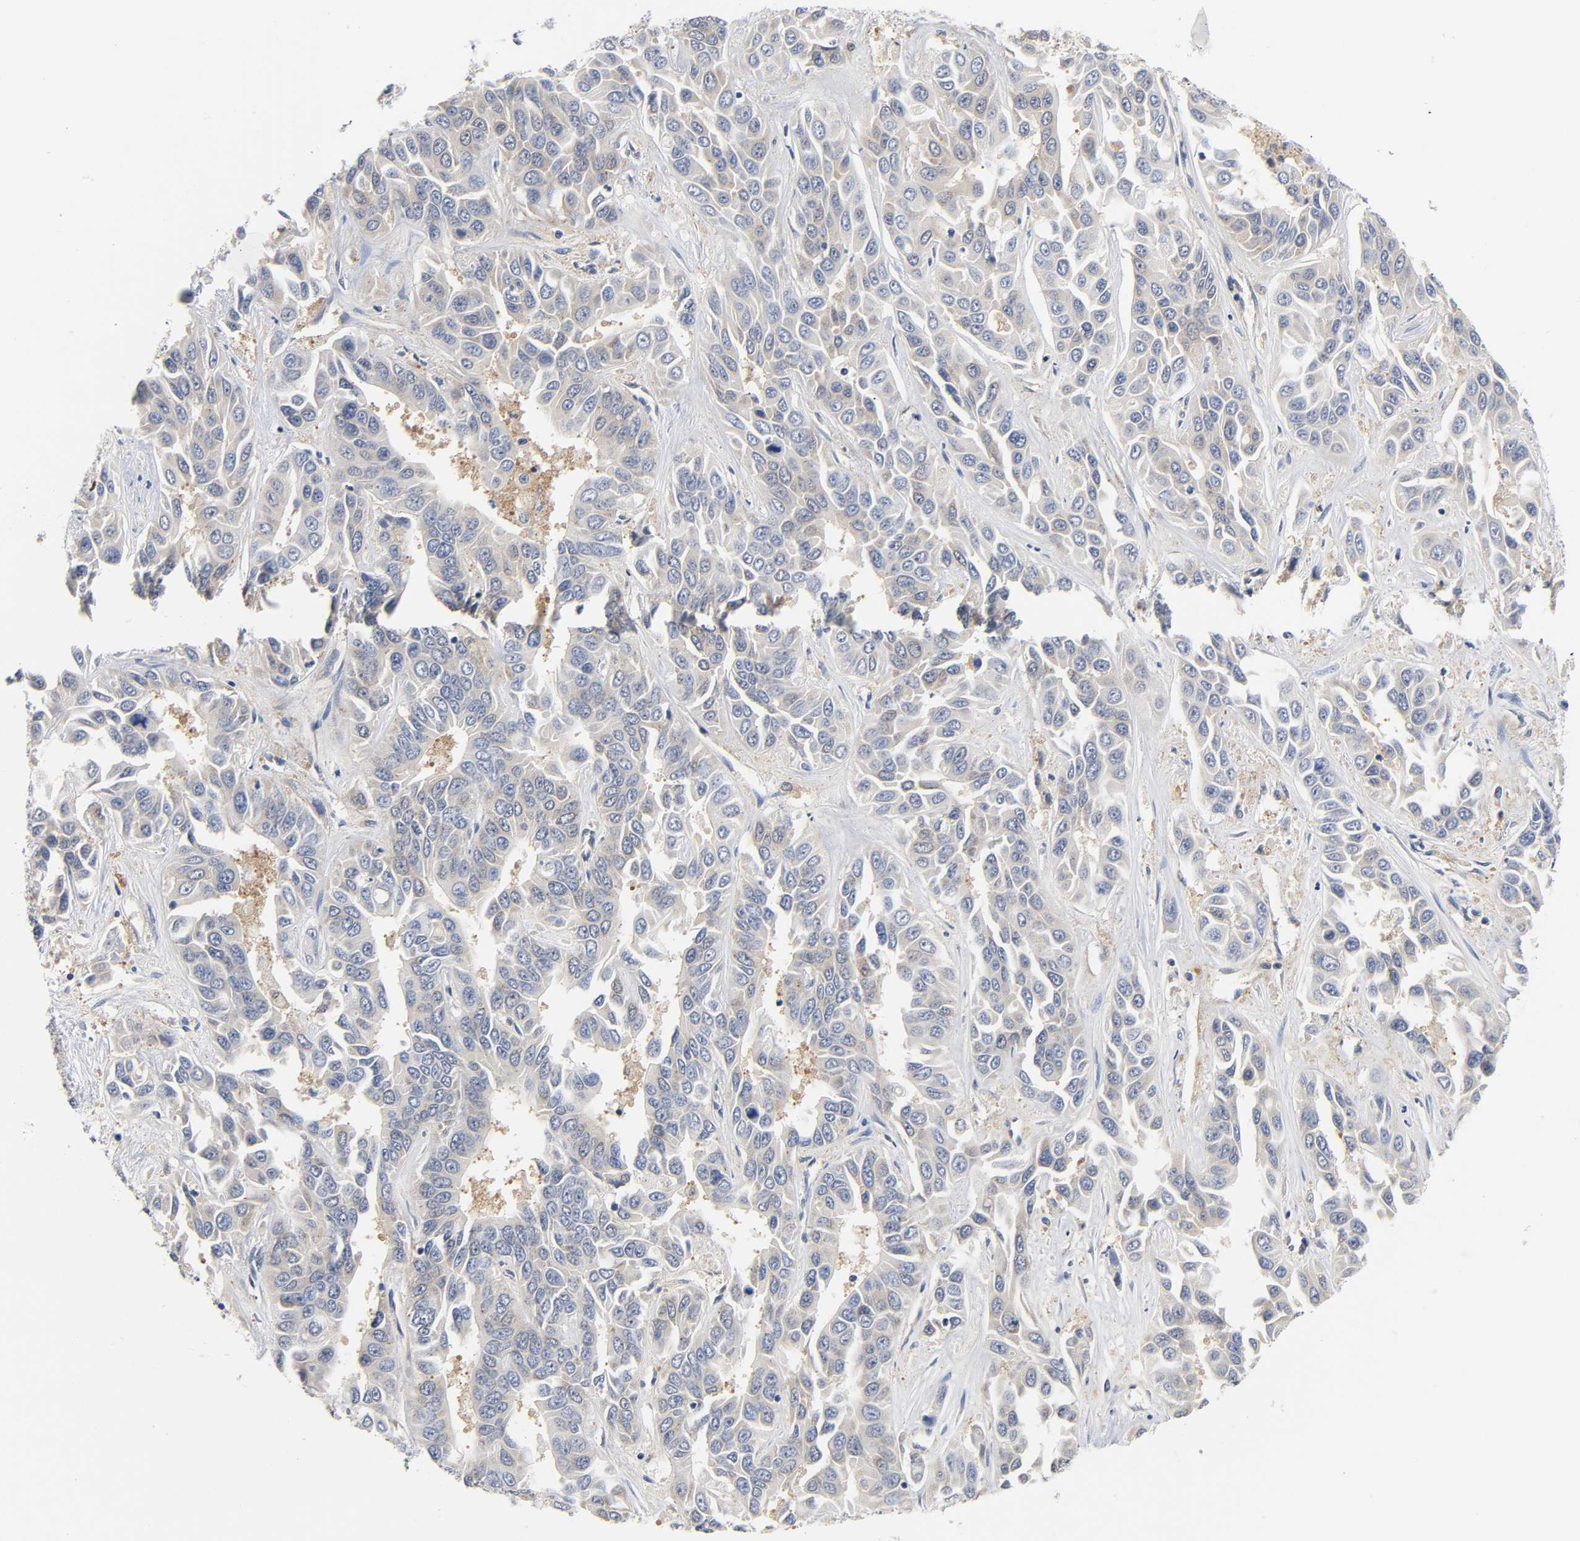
{"staining": {"intensity": "weak", "quantity": "25%-75%", "location": "cytoplasmic/membranous"}, "tissue": "liver cancer", "cell_type": "Tumor cells", "image_type": "cancer", "snomed": [{"axis": "morphology", "description": "Cholangiocarcinoma"}, {"axis": "topography", "description": "Liver"}], "caption": "DAB (3,3'-diaminobenzidine) immunohistochemical staining of human liver cholangiocarcinoma reveals weak cytoplasmic/membranous protein staining in about 25%-75% of tumor cells. The staining was performed using DAB (3,3'-diaminobenzidine), with brown indicating positive protein expression. Nuclei are stained blue with hematoxylin.", "gene": "FYN", "patient": {"sex": "female", "age": 52}}